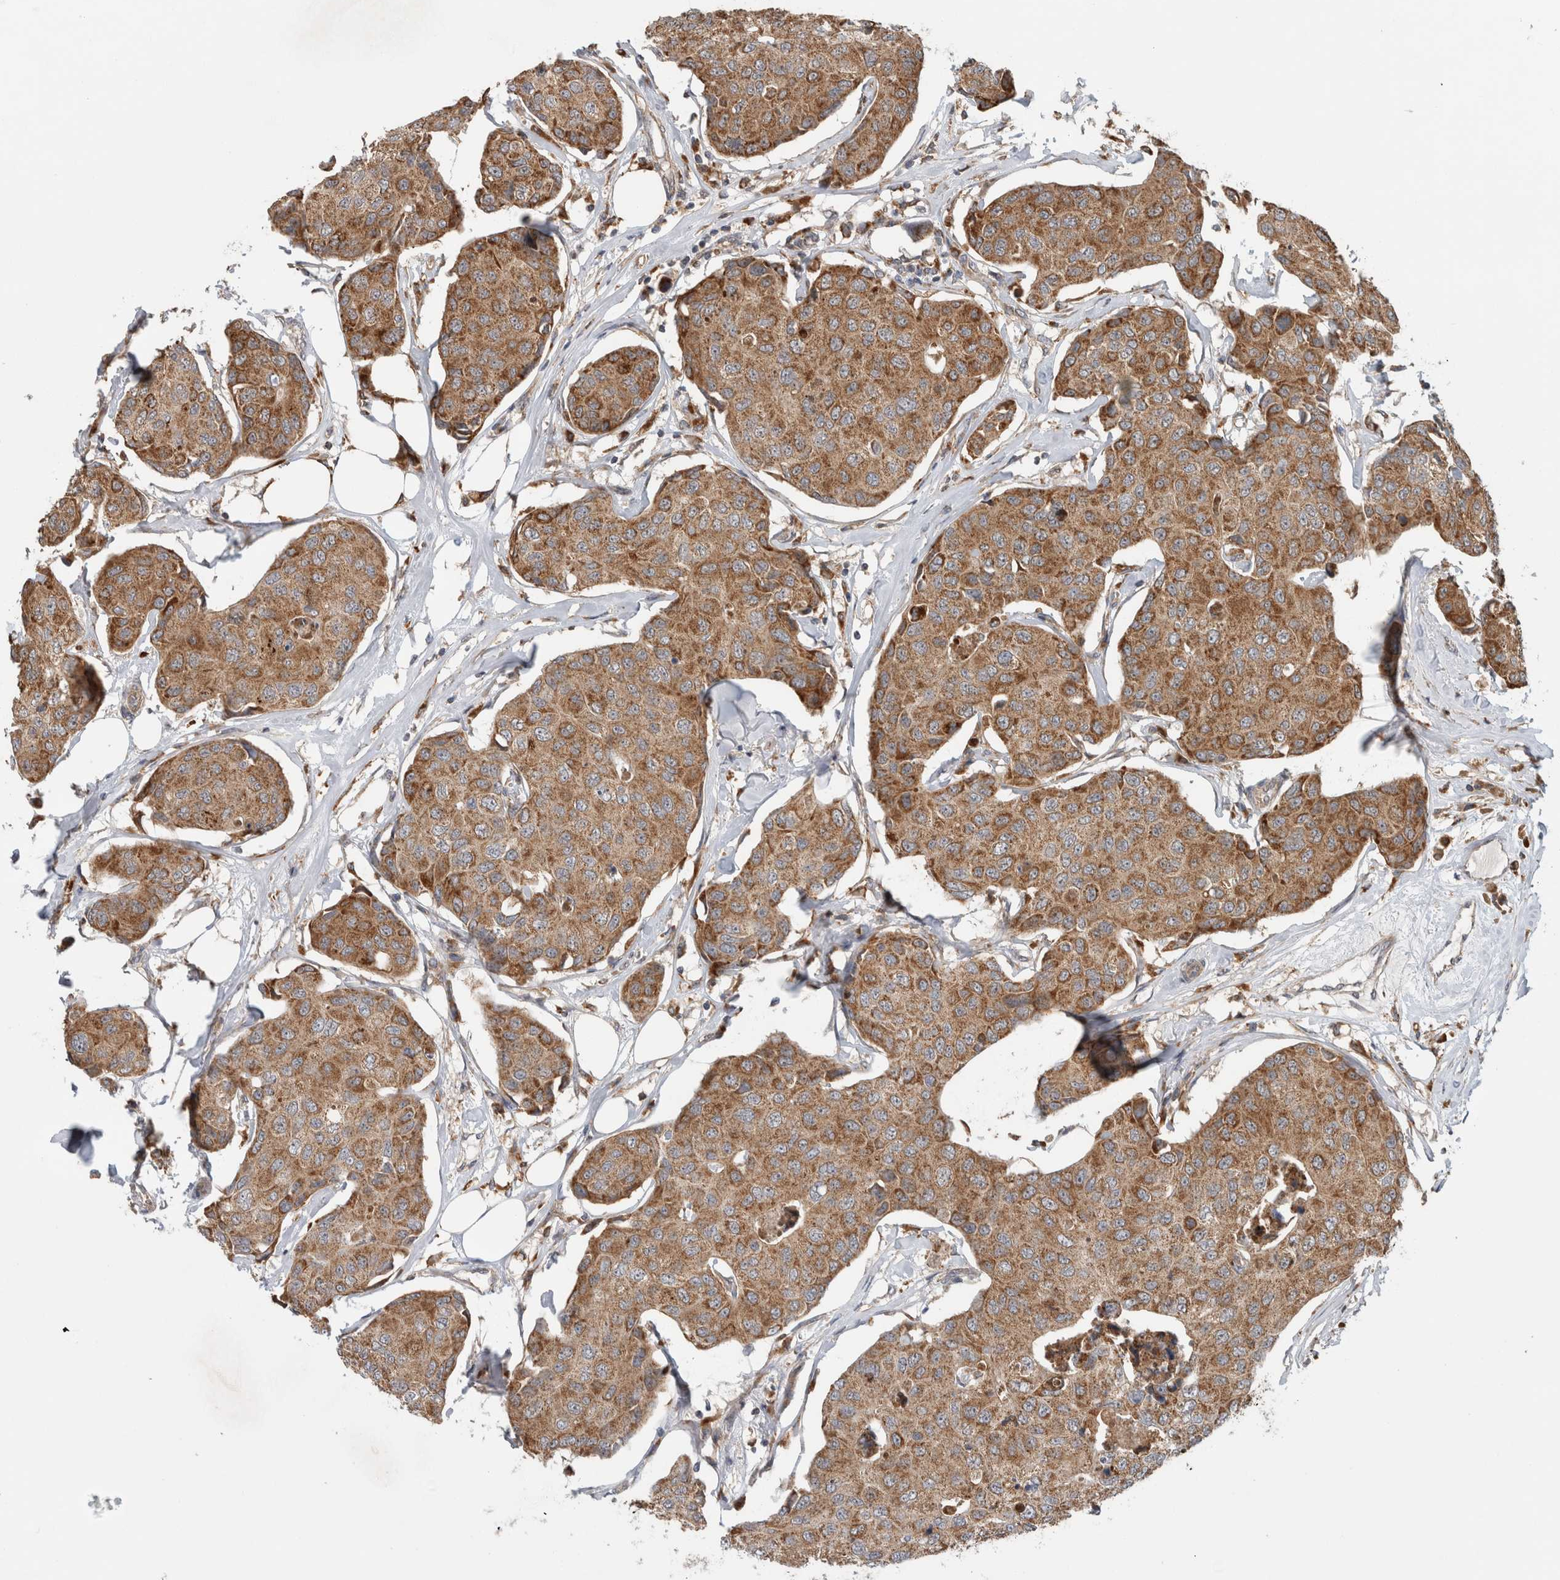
{"staining": {"intensity": "moderate", "quantity": ">75%", "location": "cytoplasmic/membranous"}, "tissue": "breast cancer", "cell_type": "Tumor cells", "image_type": "cancer", "snomed": [{"axis": "morphology", "description": "Duct carcinoma"}, {"axis": "topography", "description": "Breast"}], "caption": "Protein expression analysis of breast infiltrating ductal carcinoma shows moderate cytoplasmic/membranous staining in approximately >75% of tumor cells.", "gene": "ADGRL3", "patient": {"sex": "female", "age": 80}}